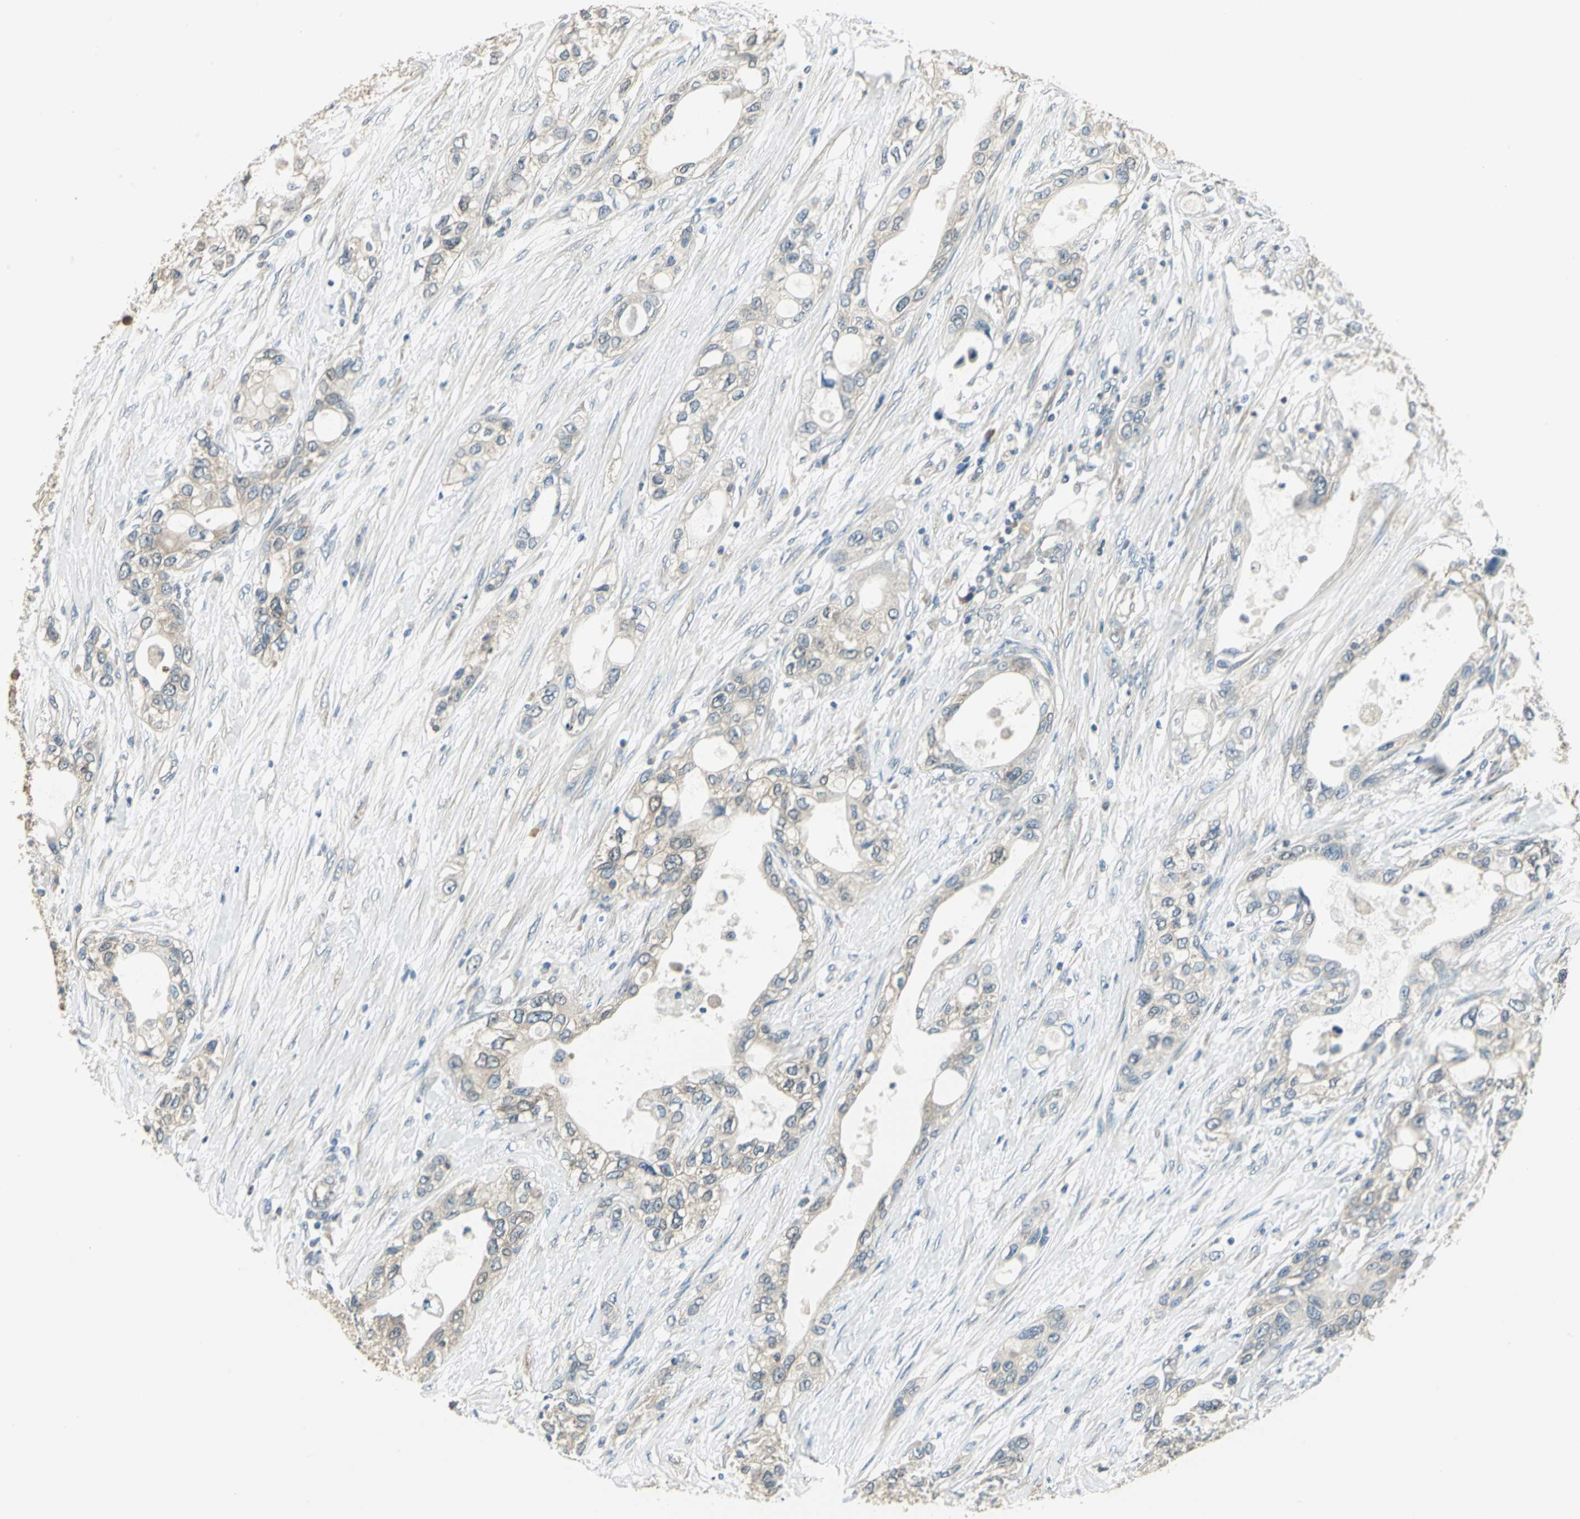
{"staining": {"intensity": "weak", "quantity": "25%-75%", "location": "cytoplasmic/membranous"}, "tissue": "pancreatic cancer", "cell_type": "Tumor cells", "image_type": "cancer", "snomed": [{"axis": "morphology", "description": "Adenocarcinoma, NOS"}, {"axis": "topography", "description": "Pancreas"}], "caption": "A high-resolution image shows immunohistochemistry (IHC) staining of pancreatic cancer, which shows weak cytoplasmic/membranous expression in about 25%-75% of tumor cells.", "gene": "SHC2", "patient": {"sex": "female", "age": 70}}